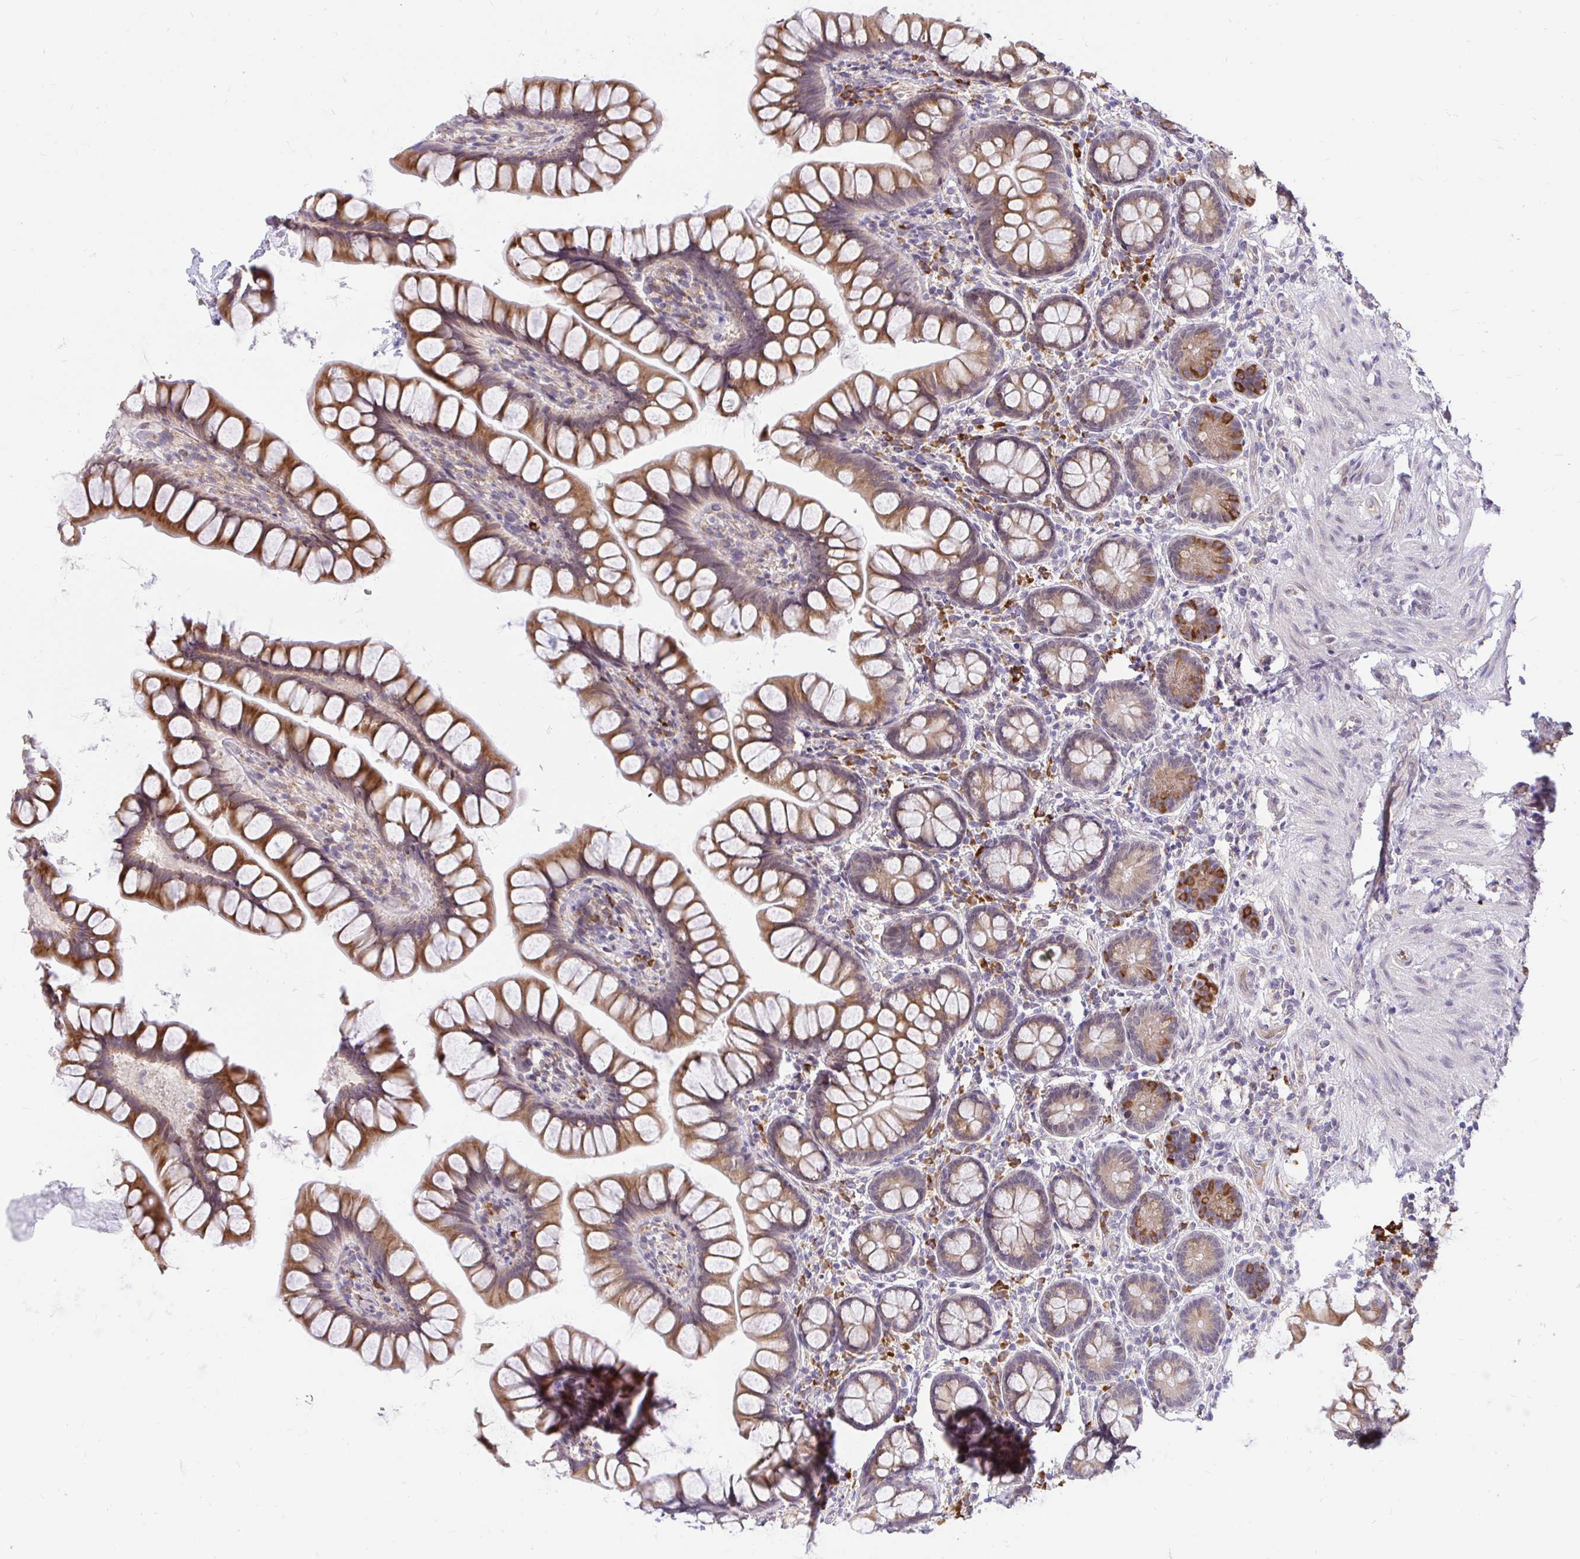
{"staining": {"intensity": "strong", "quantity": ">75%", "location": "cytoplasmic/membranous"}, "tissue": "small intestine", "cell_type": "Glandular cells", "image_type": "normal", "snomed": [{"axis": "morphology", "description": "Normal tissue, NOS"}, {"axis": "topography", "description": "Small intestine"}], "caption": "Brown immunohistochemical staining in unremarkable human small intestine exhibits strong cytoplasmic/membranous staining in about >75% of glandular cells. (DAB = brown stain, brightfield microscopy at high magnification).", "gene": "NAALAD2", "patient": {"sex": "male", "age": 70}}